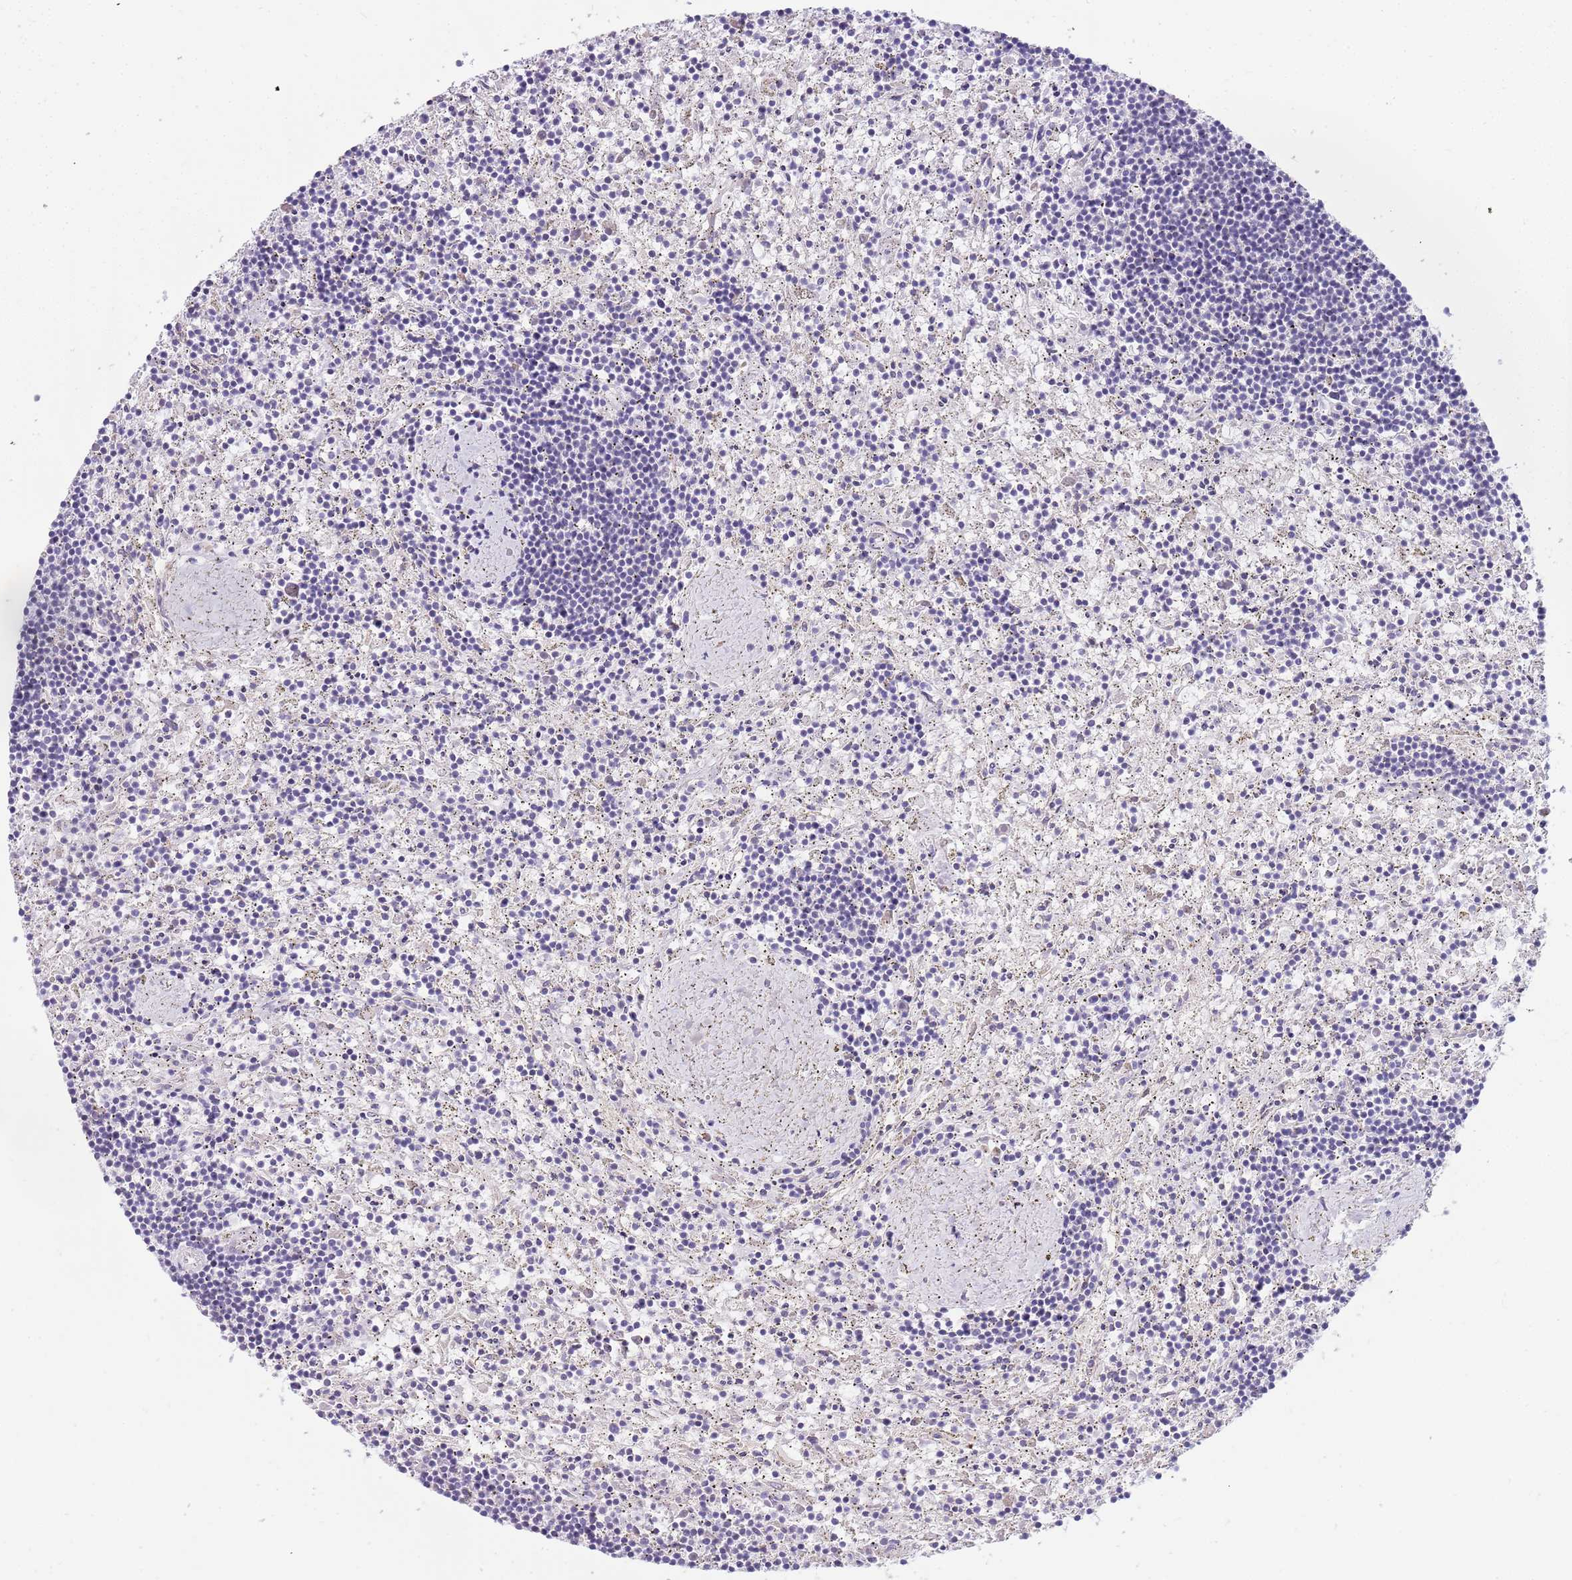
{"staining": {"intensity": "negative", "quantity": "none", "location": "none"}, "tissue": "lymphoma", "cell_type": "Tumor cells", "image_type": "cancer", "snomed": [{"axis": "morphology", "description": "Malignant lymphoma, non-Hodgkin's type, Low grade"}, {"axis": "topography", "description": "Spleen"}], "caption": "The histopathology image demonstrates no staining of tumor cells in lymphoma. (Immunohistochemistry, brightfield microscopy, high magnification).", "gene": "DNAJA3", "patient": {"sex": "male", "age": 76}}